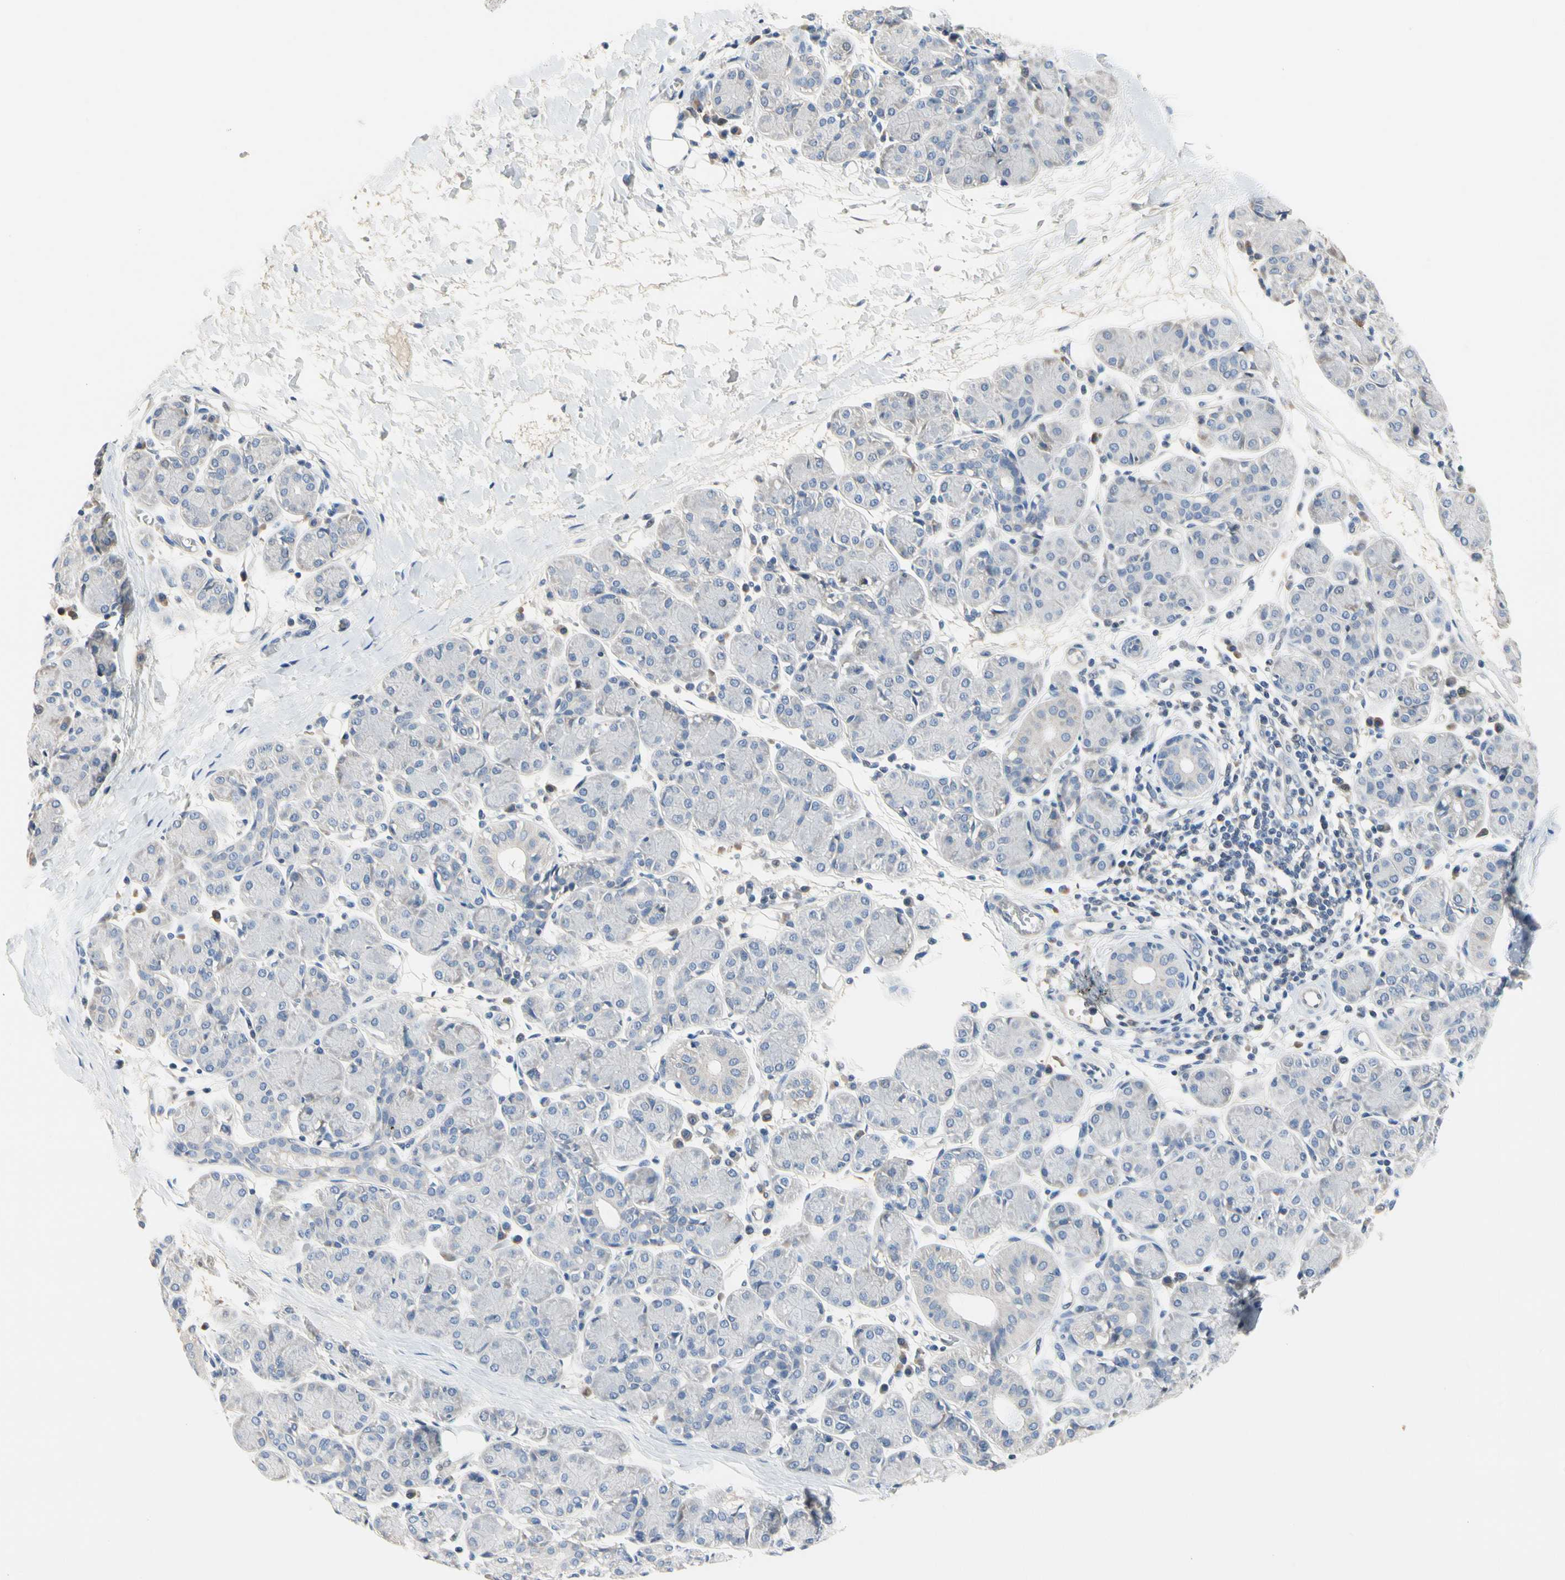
{"staining": {"intensity": "negative", "quantity": "none", "location": "none"}, "tissue": "salivary gland", "cell_type": "Glandular cells", "image_type": "normal", "snomed": [{"axis": "morphology", "description": "Normal tissue, NOS"}, {"axis": "morphology", "description": "Inflammation, NOS"}, {"axis": "topography", "description": "Lymph node"}, {"axis": "topography", "description": "Salivary gland"}], "caption": "Immunohistochemistry of unremarkable human salivary gland exhibits no expression in glandular cells.", "gene": "ECRG4", "patient": {"sex": "male", "age": 3}}